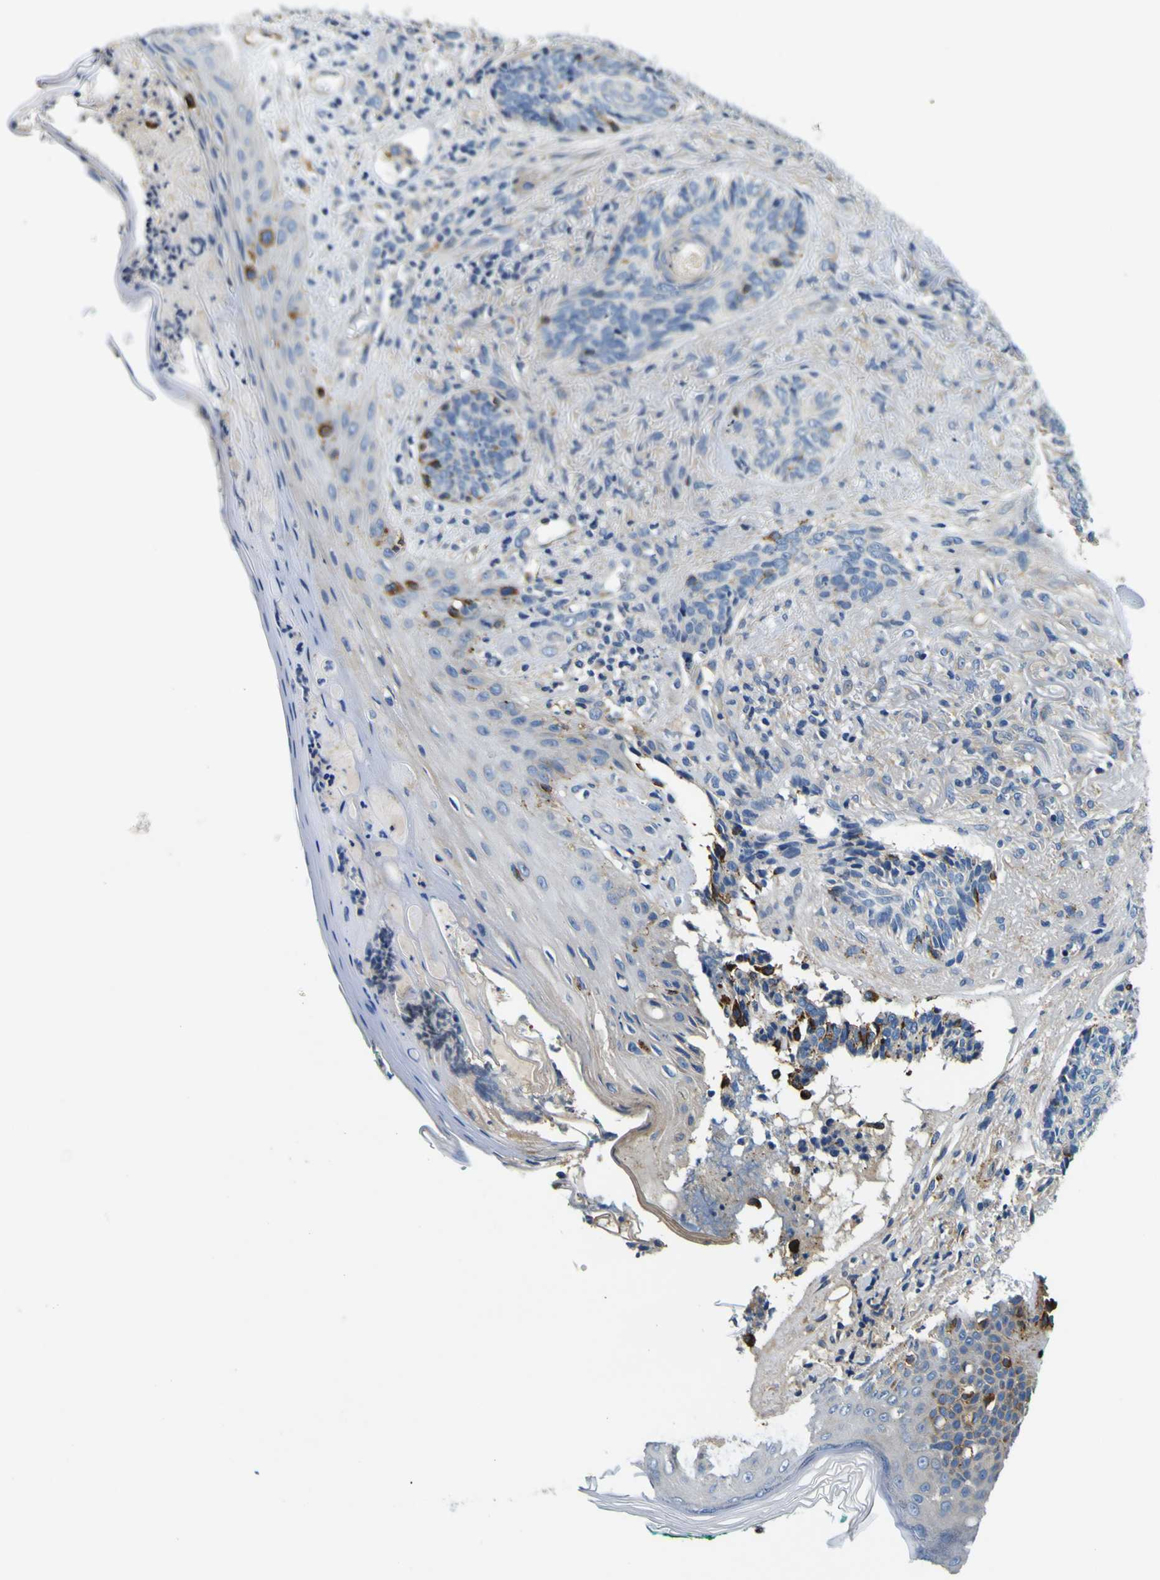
{"staining": {"intensity": "strong", "quantity": "<25%", "location": "cytoplasmic/membranous"}, "tissue": "skin cancer", "cell_type": "Tumor cells", "image_type": "cancer", "snomed": [{"axis": "morphology", "description": "Basal cell carcinoma"}, {"axis": "topography", "description": "Skin"}], "caption": "Protein staining exhibits strong cytoplasmic/membranous expression in about <25% of tumor cells in skin basal cell carcinoma. (Brightfield microscopy of DAB IHC at high magnification).", "gene": "CLSTN1", "patient": {"sex": "male", "age": 43}}